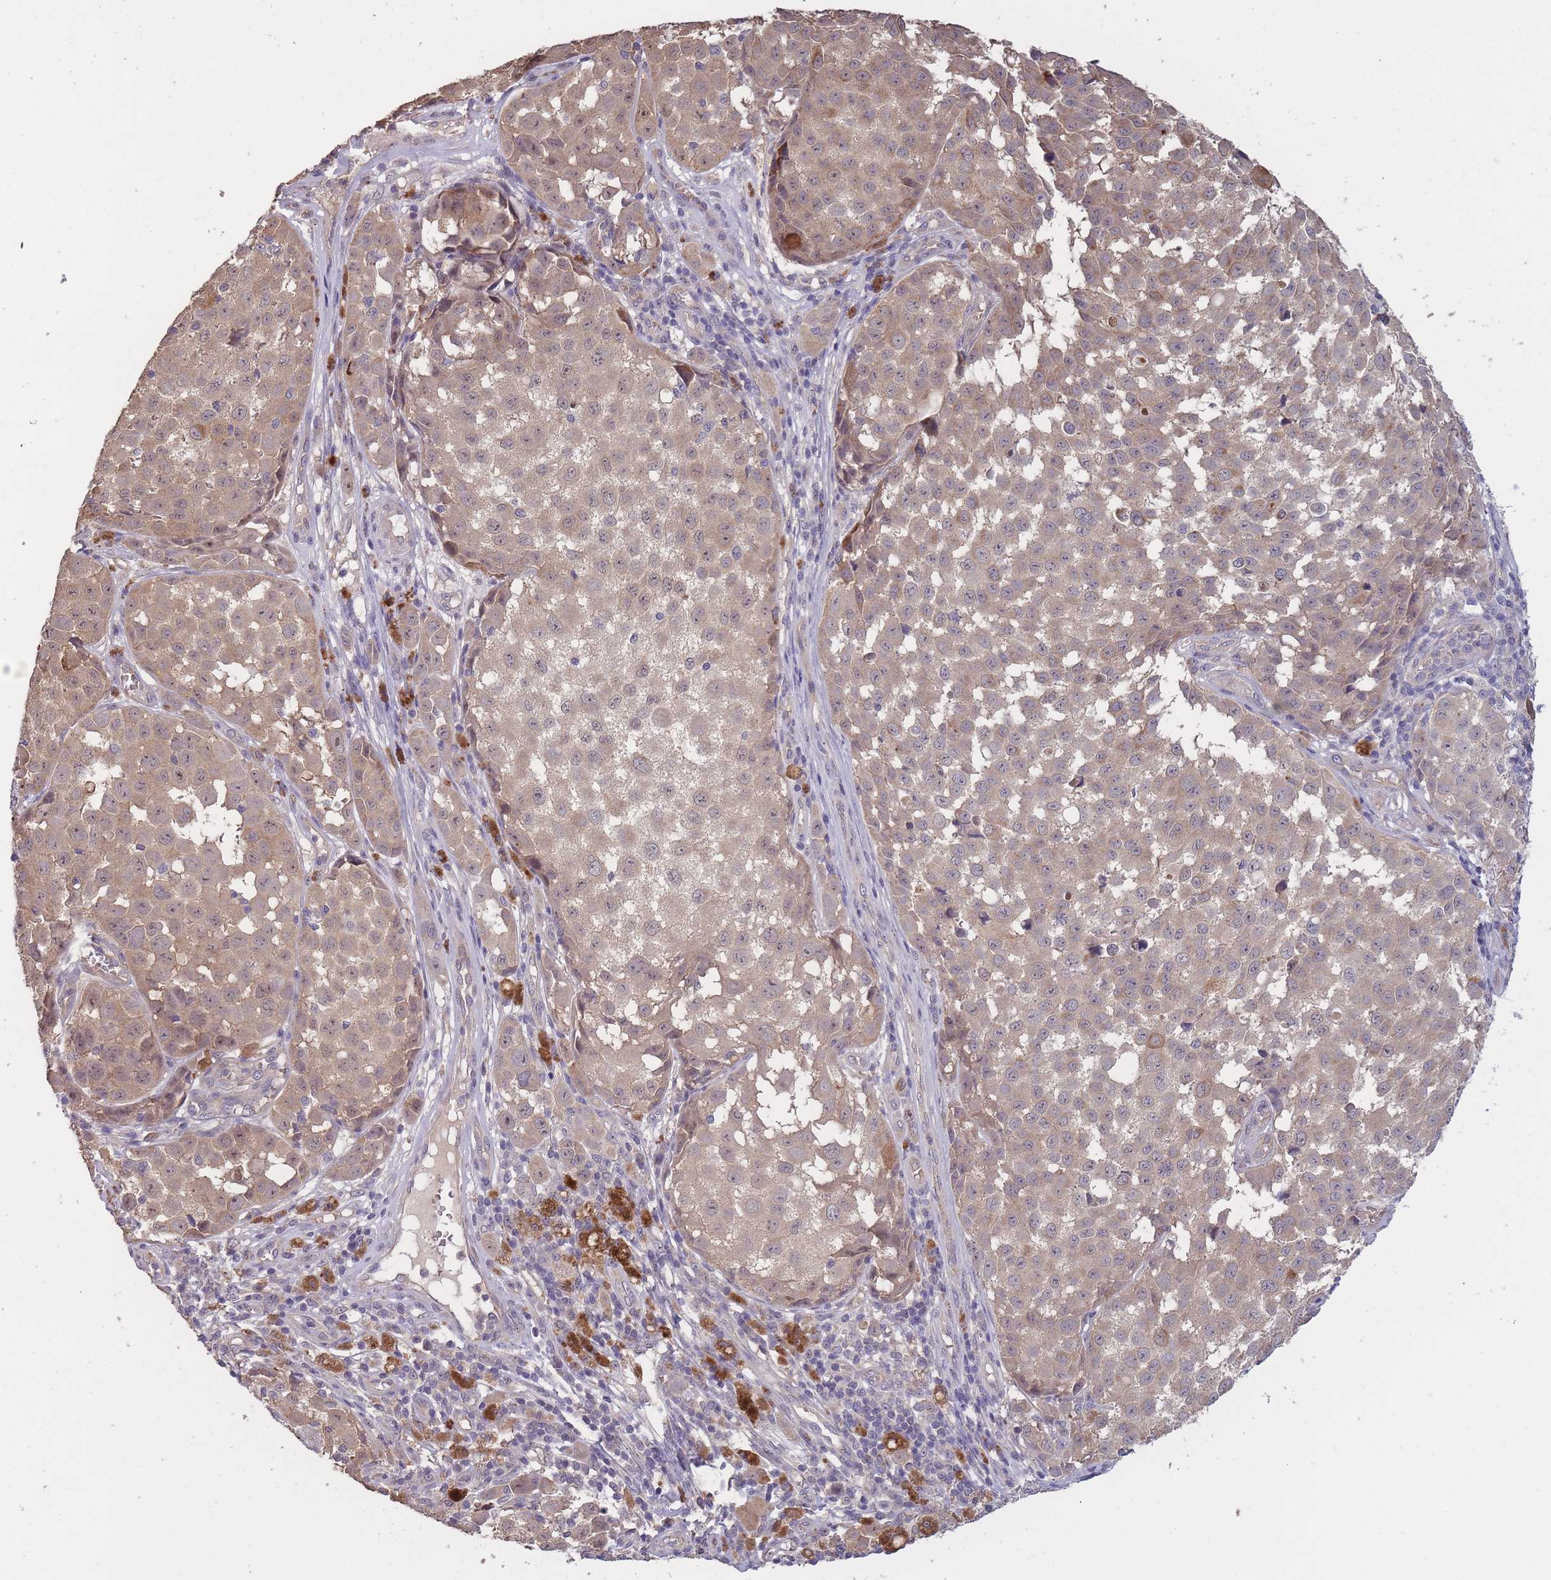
{"staining": {"intensity": "weak", "quantity": ">75%", "location": "cytoplasmic/membranous"}, "tissue": "melanoma", "cell_type": "Tumor cells", "image_type": "cancer", "snomed": [{"axis": "morphology", "description": "Malignant melanoma, NOS"}, {"axis": "topography", "description": "Skin"}], "caption": "The photomicrograph exhibits a brown stain indicating the presence of a protein in the cytoplasmic/membranous of tumor cells in malignant melanoma.", "gene": "KIAA1755", "patient": {"sex": "male", "age": 64}}